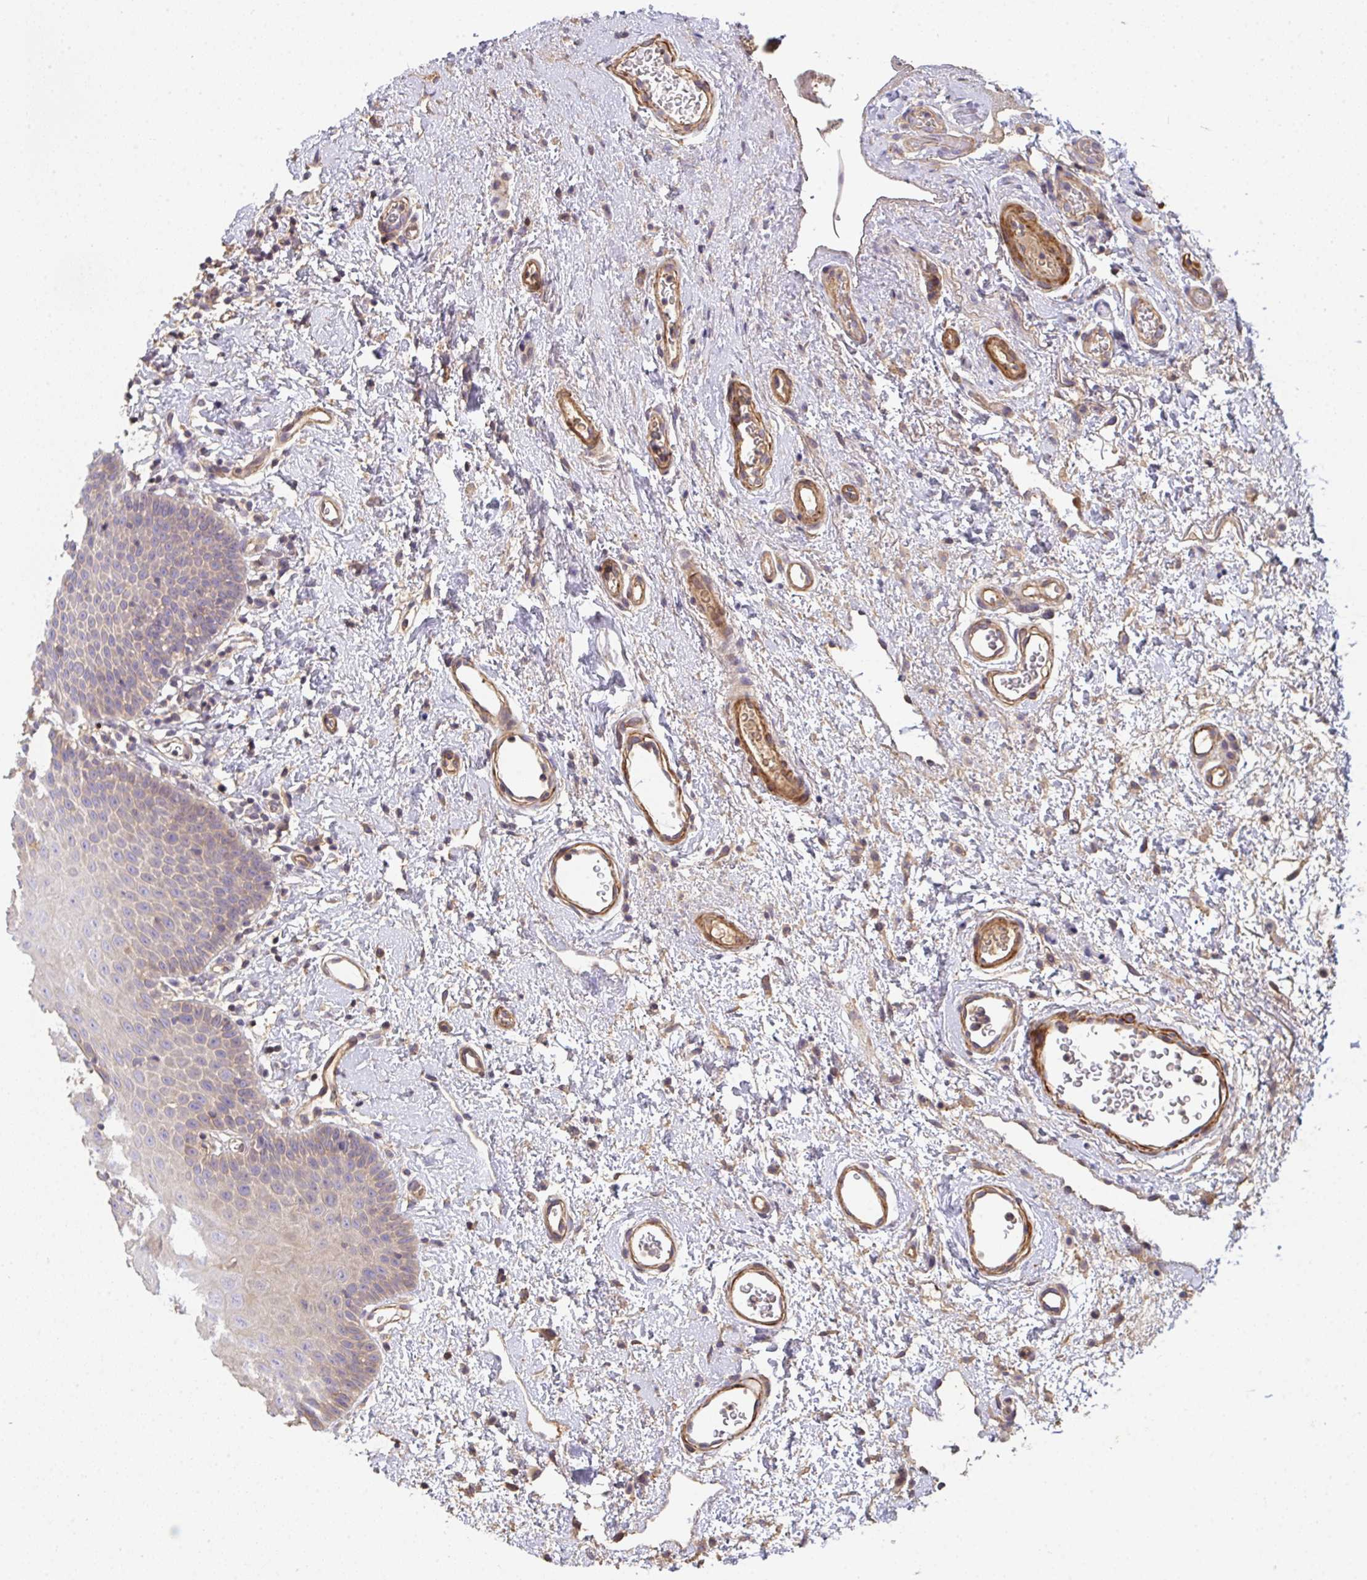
{"staining": {"intensity": "weak", "quantity": "<25%", "location": "cytoplasmic/membranous"}, "tissue": "oral mucosa", "cell_type": "Squamous epithelial cells", "image_type": "normal", "snomed": [{"axis": "morphology", "description": "Normal tissue, NOS"}, {"axis": "topography", "description": "Oral tissue"}, {"axis": "topography", "description": "Head-Neck"}], "caption": "Squamous epithelial cells show no significant protein positivity in unremarkable oral mucosa. (DAB (3,3'-diaminobenzidine) IHC, high magnification).", "gene": "TNMD", "patient": {"sex": "female", "age": 55}}